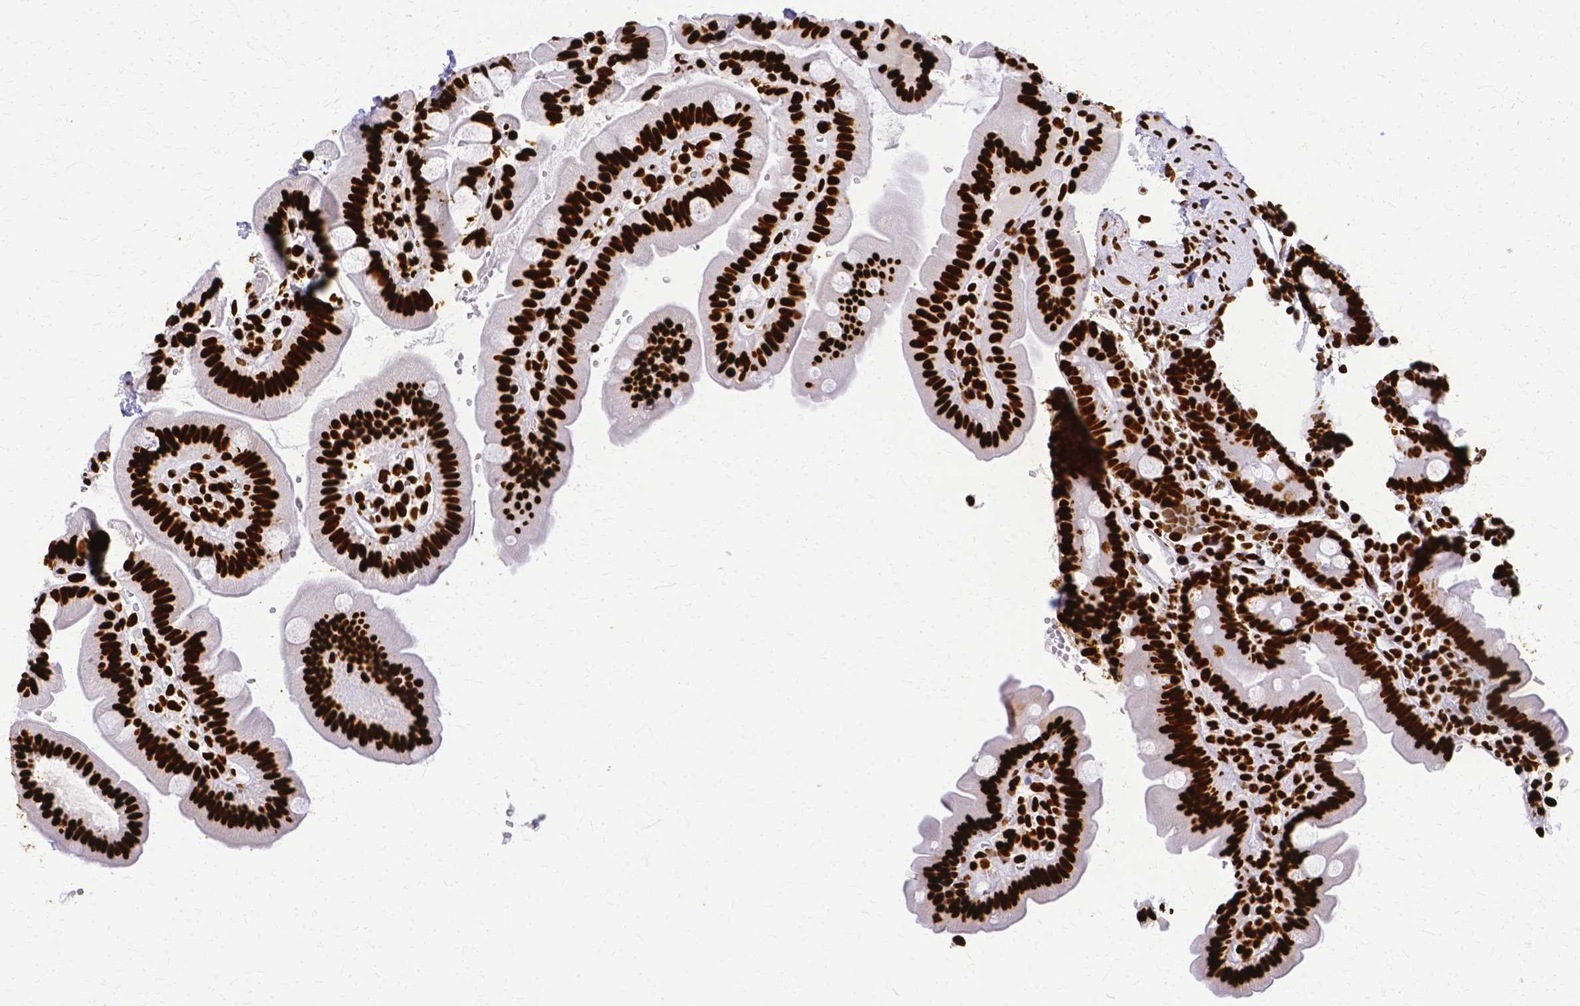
{"staining": {"intensity": "strong", "quantity": ">75%", "location": "nuclear"}, "tissue": "small intestine", "cell_type": "Glandular cells", "image_type": "normal", "snomed": [{"axis": "morphology", "description": "Normal tissue, NOS"}, {"axis": "topography", "description": "Small intestine"}], "caption": "Strong nuclear positivity for a protein is appreciated in about >75% of glandular cells of benign small intestine using IHC.", "gene": "SFPQ", "patient": {"sex": "female", "age": 68}}